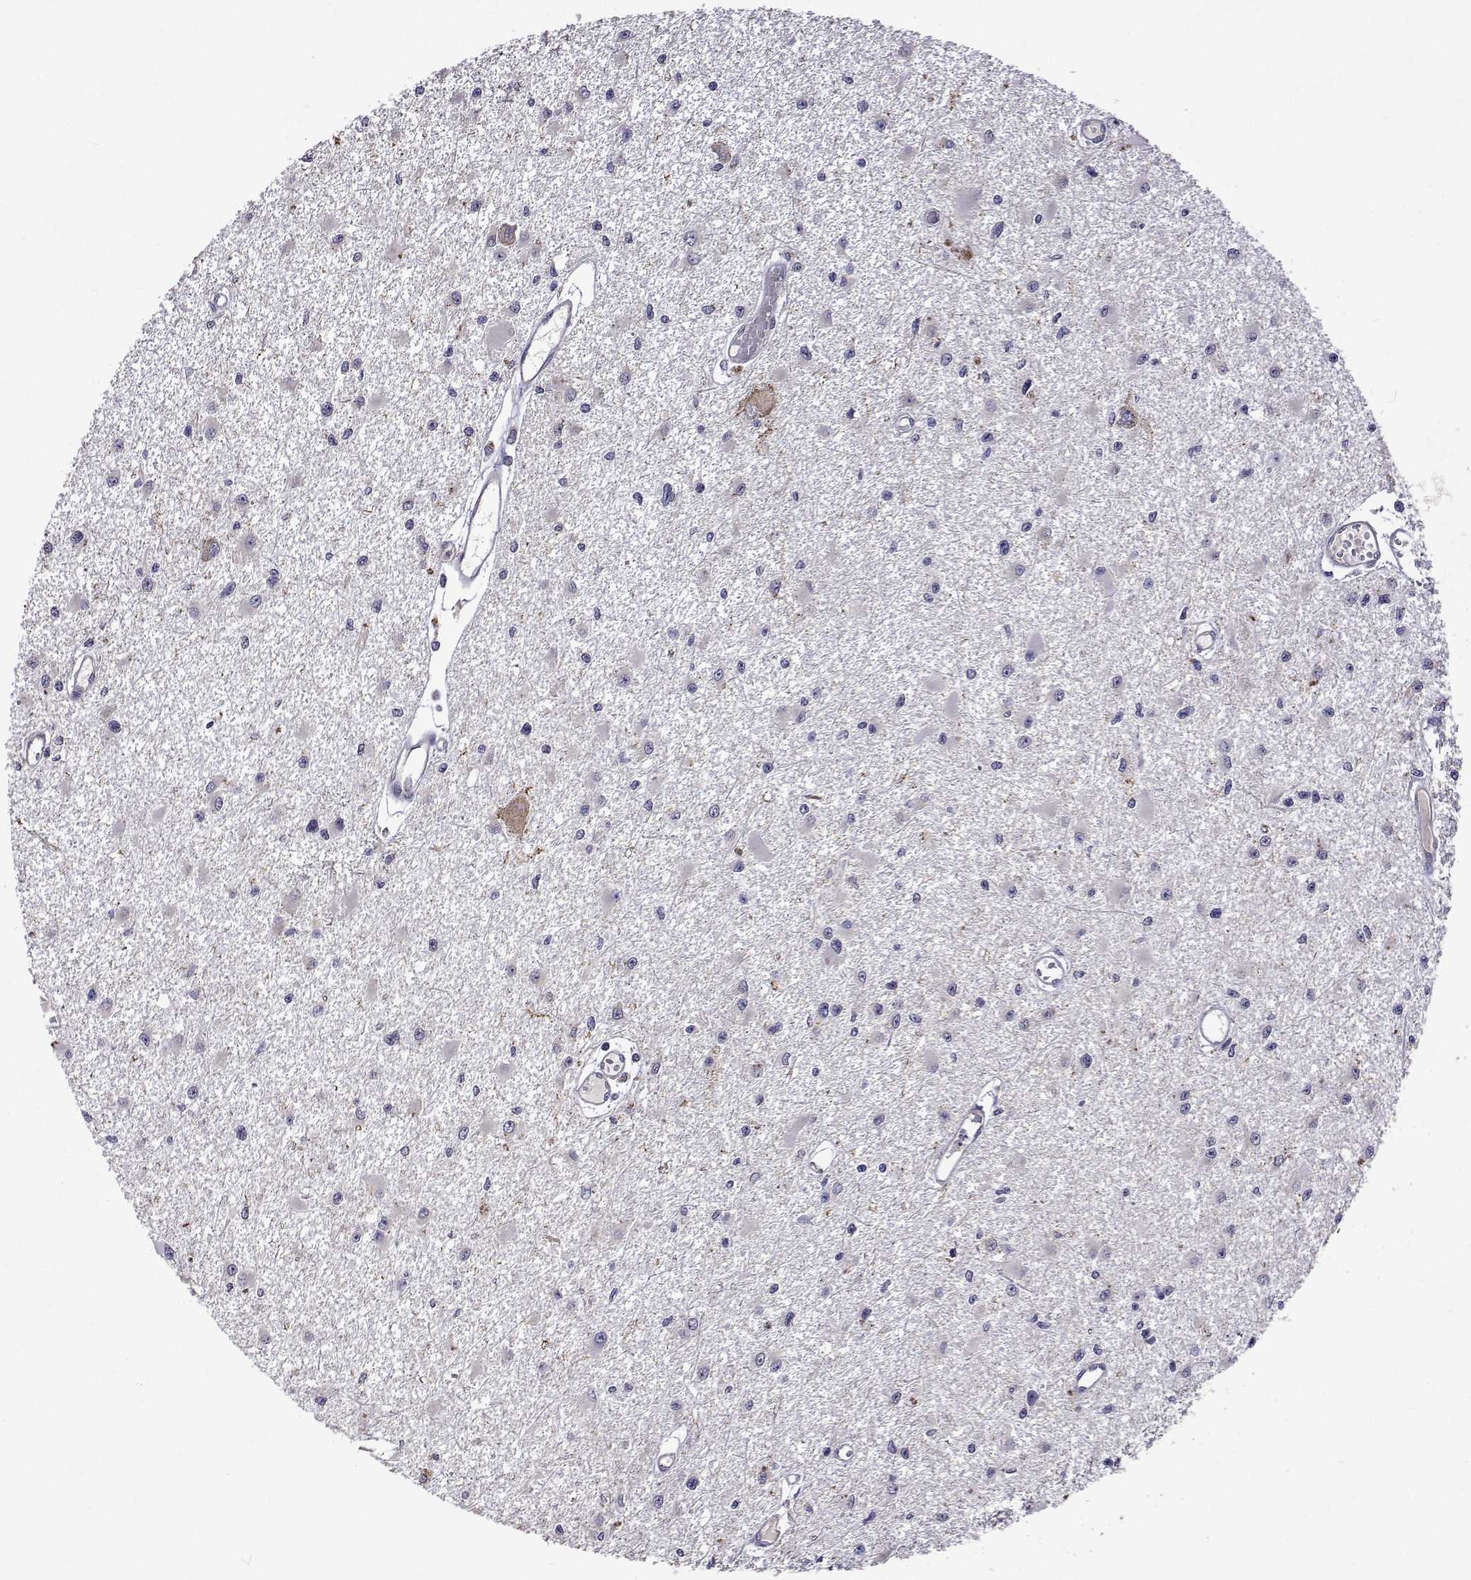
{"staining": {"intensity": "negative", "quantity": "none", "location": "none"}, "tissue": "glioma", "cell_type": "Tumor cells", "image_type": "cancer", "snomed": [{"axis": "morphology", "description": "Glioma, malignant, High grade"}, {"axis": "topography", "description": "Brain"}], "caption": "Image shows no protein expression in tumor cells of glioma tissue.", "gene": "TARBP2", "patient": {"sex": "male", "age": 54}}